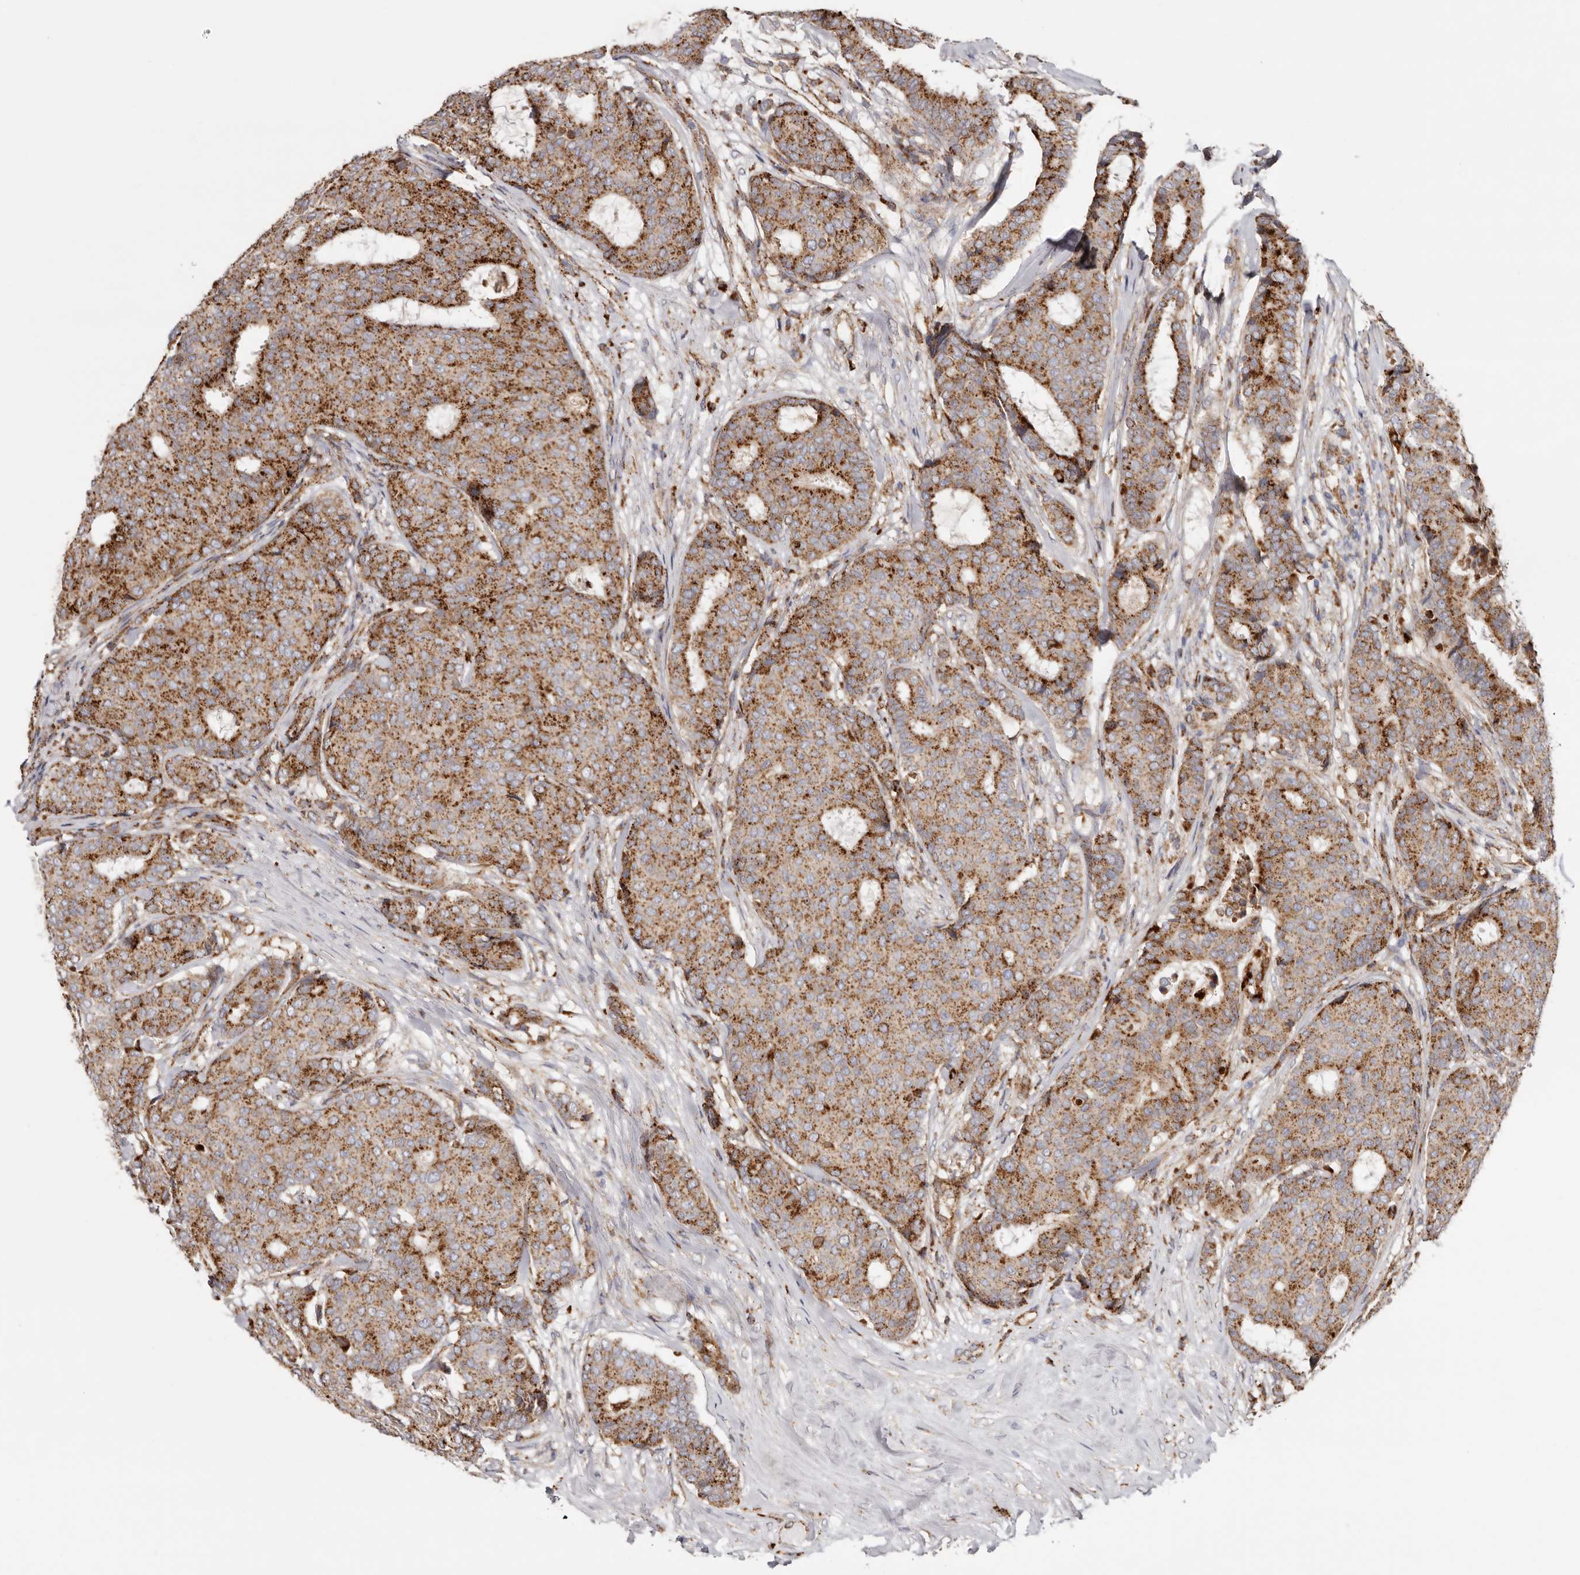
{"staining": {"intensity": "moderate", "quantity": ">75%", "location": "cytoplasmic/membranous"}, "tissue": "breast cancer", "cell_type": "Tumor cells", "image_type": "cancer", "snomed": [{"axis": "morphology", "description": "Duct carcinoma"}, {"axis": "topography", "description": "Breast"}], "caption": "IHC of breast cancer displays medium levels of moderate cytoplasmic/membranous expression in about >75% of tumor cells.", "gene": "GRN", "patient": {"sex": "female", "age": 75}}